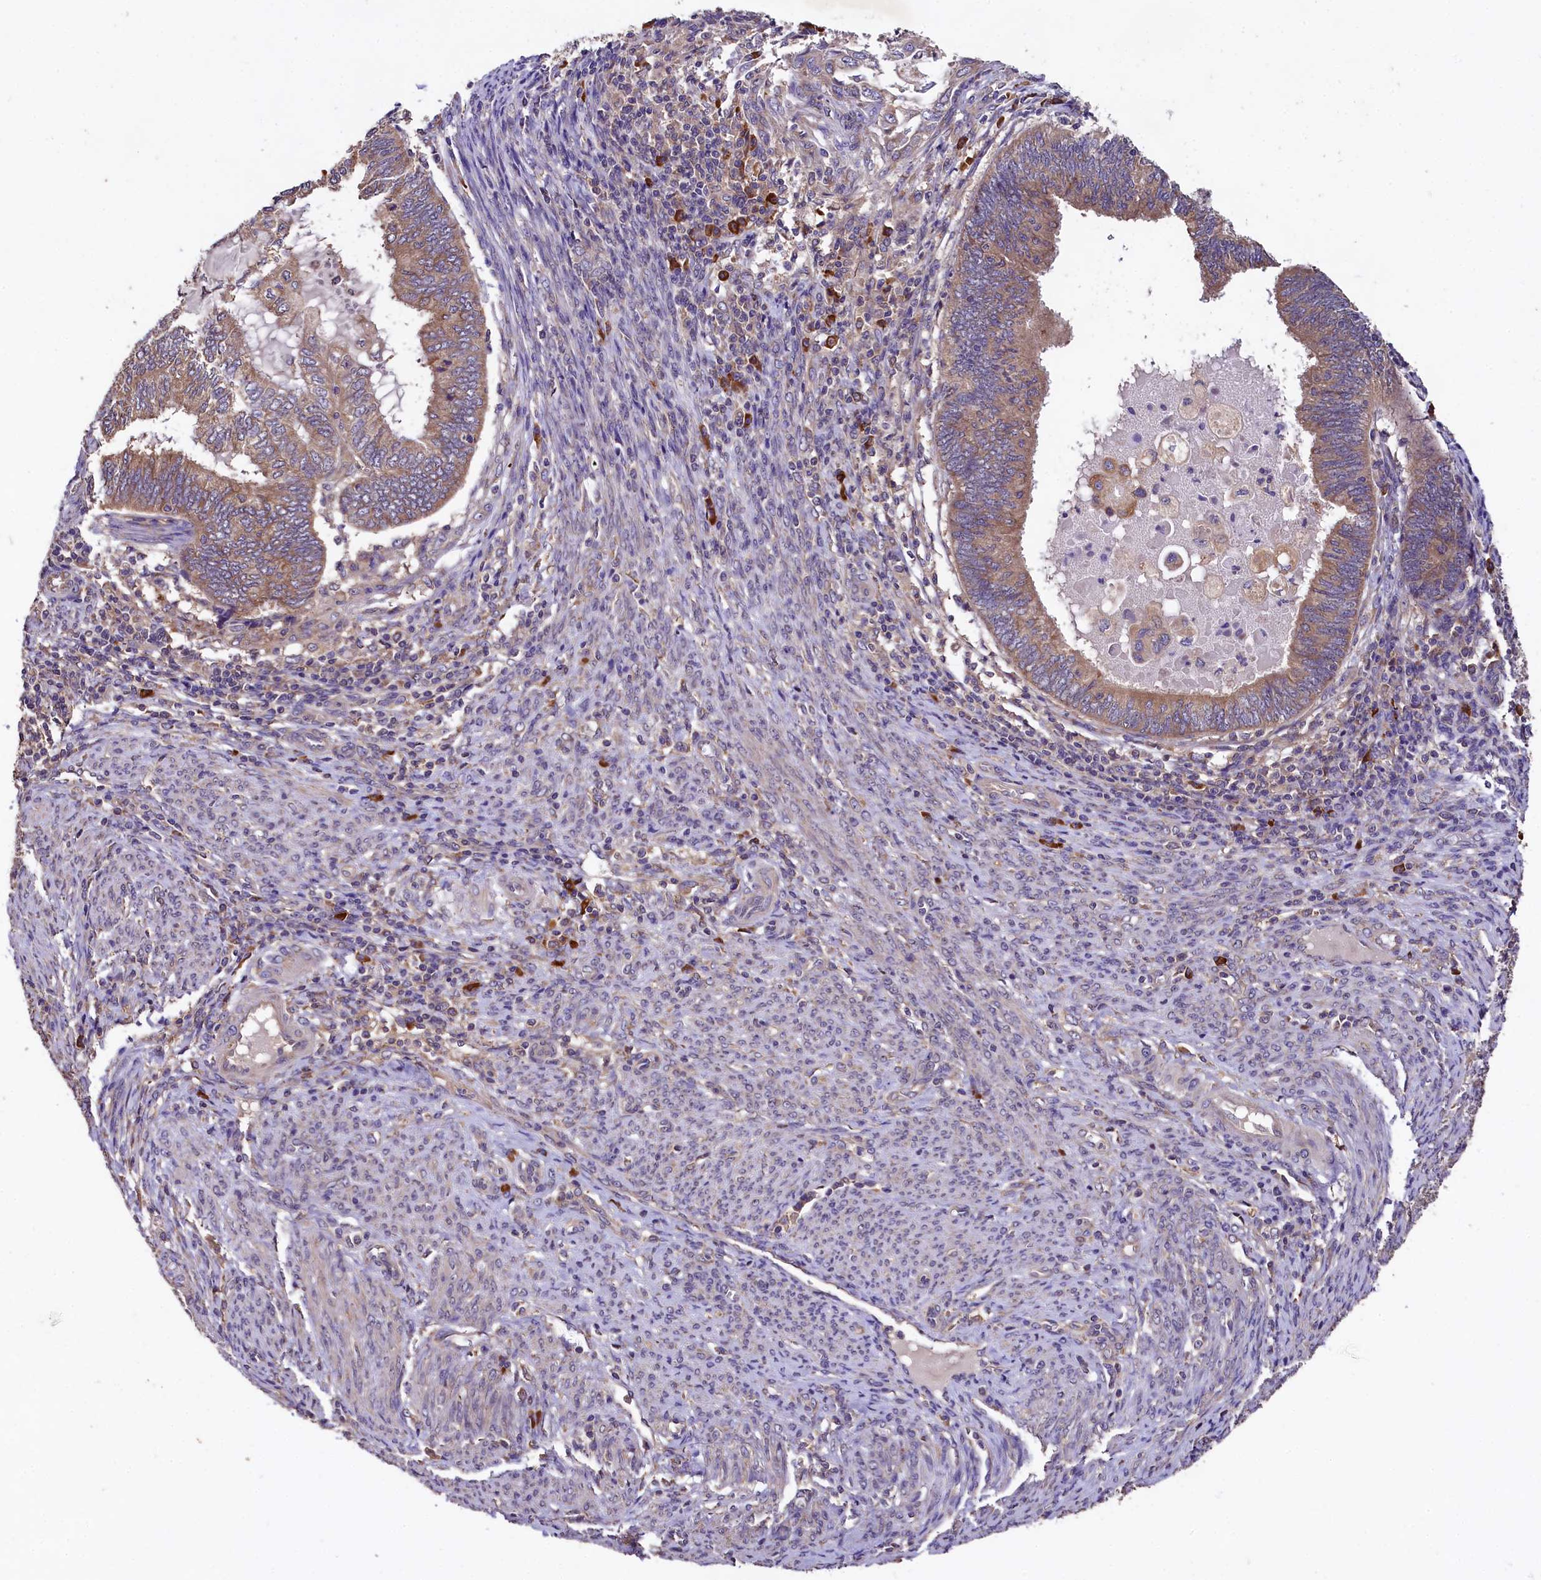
{"staining": {"intensity": "moderate", "quantity": ">75%", "location": "cytoplasmic/membranous"}, "tissue": "endometrial cancer", "cell_type": "Tumor cells", "image_type": "cancer", "snomed": [{"axis": "morphology", "description": "Adenocarcinoma, NOS"}, {"axis": "topography", "description": "Uterus"}, {"axis": "topography", "description": "Endometrium"}], "caption": "Immunohistochemistry (IHC) photomicrograph of endometrial cancer stained for a protein (brown), which displays medium levels of moderate cytoplasmic/membranous expression in approximately >75% of tumor cells.", "gene": "ENKD1", "patient": {"sex": "female", "age": 70}}